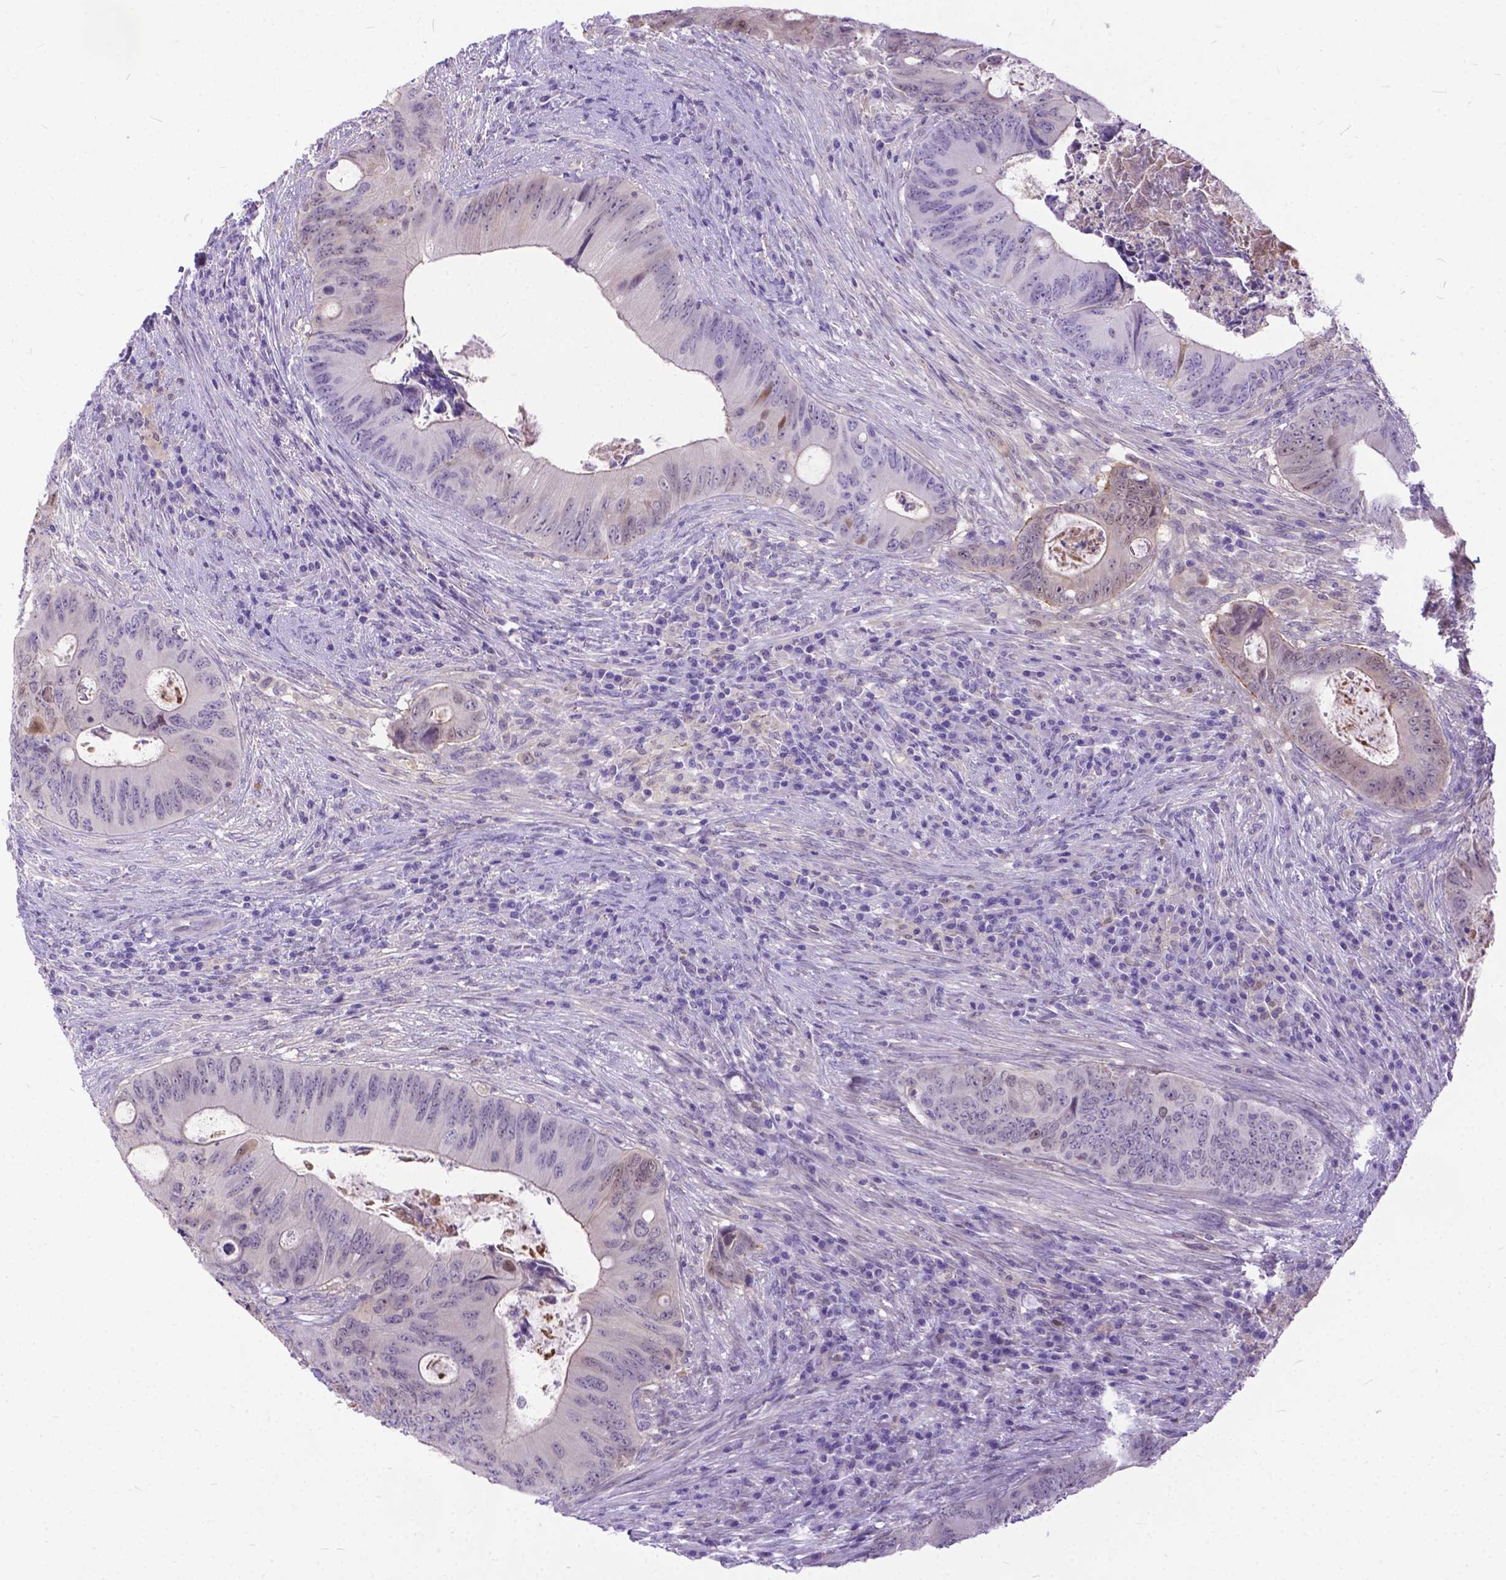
{"staining": {"intensity": "weak", "quantity": "<25%", "location": "cytoplasmic/membranous,nuclear"}, "tissue": "colorectal cancer", "cell_type": "Tumor cells", "image_type": "cancer", "snomed": [{"axis": "morphology", "description": "Adenocarcinoma, NOS"}, {"axis": "topography", "description": "Colon"}], "caption": "This is an immunohistochemistry histopathology image of adenocarcinoma (colorectal). There is no staining in tumor cells.", "gene": "TMEM169", "patient": {"sex": "female", "age": 74}}